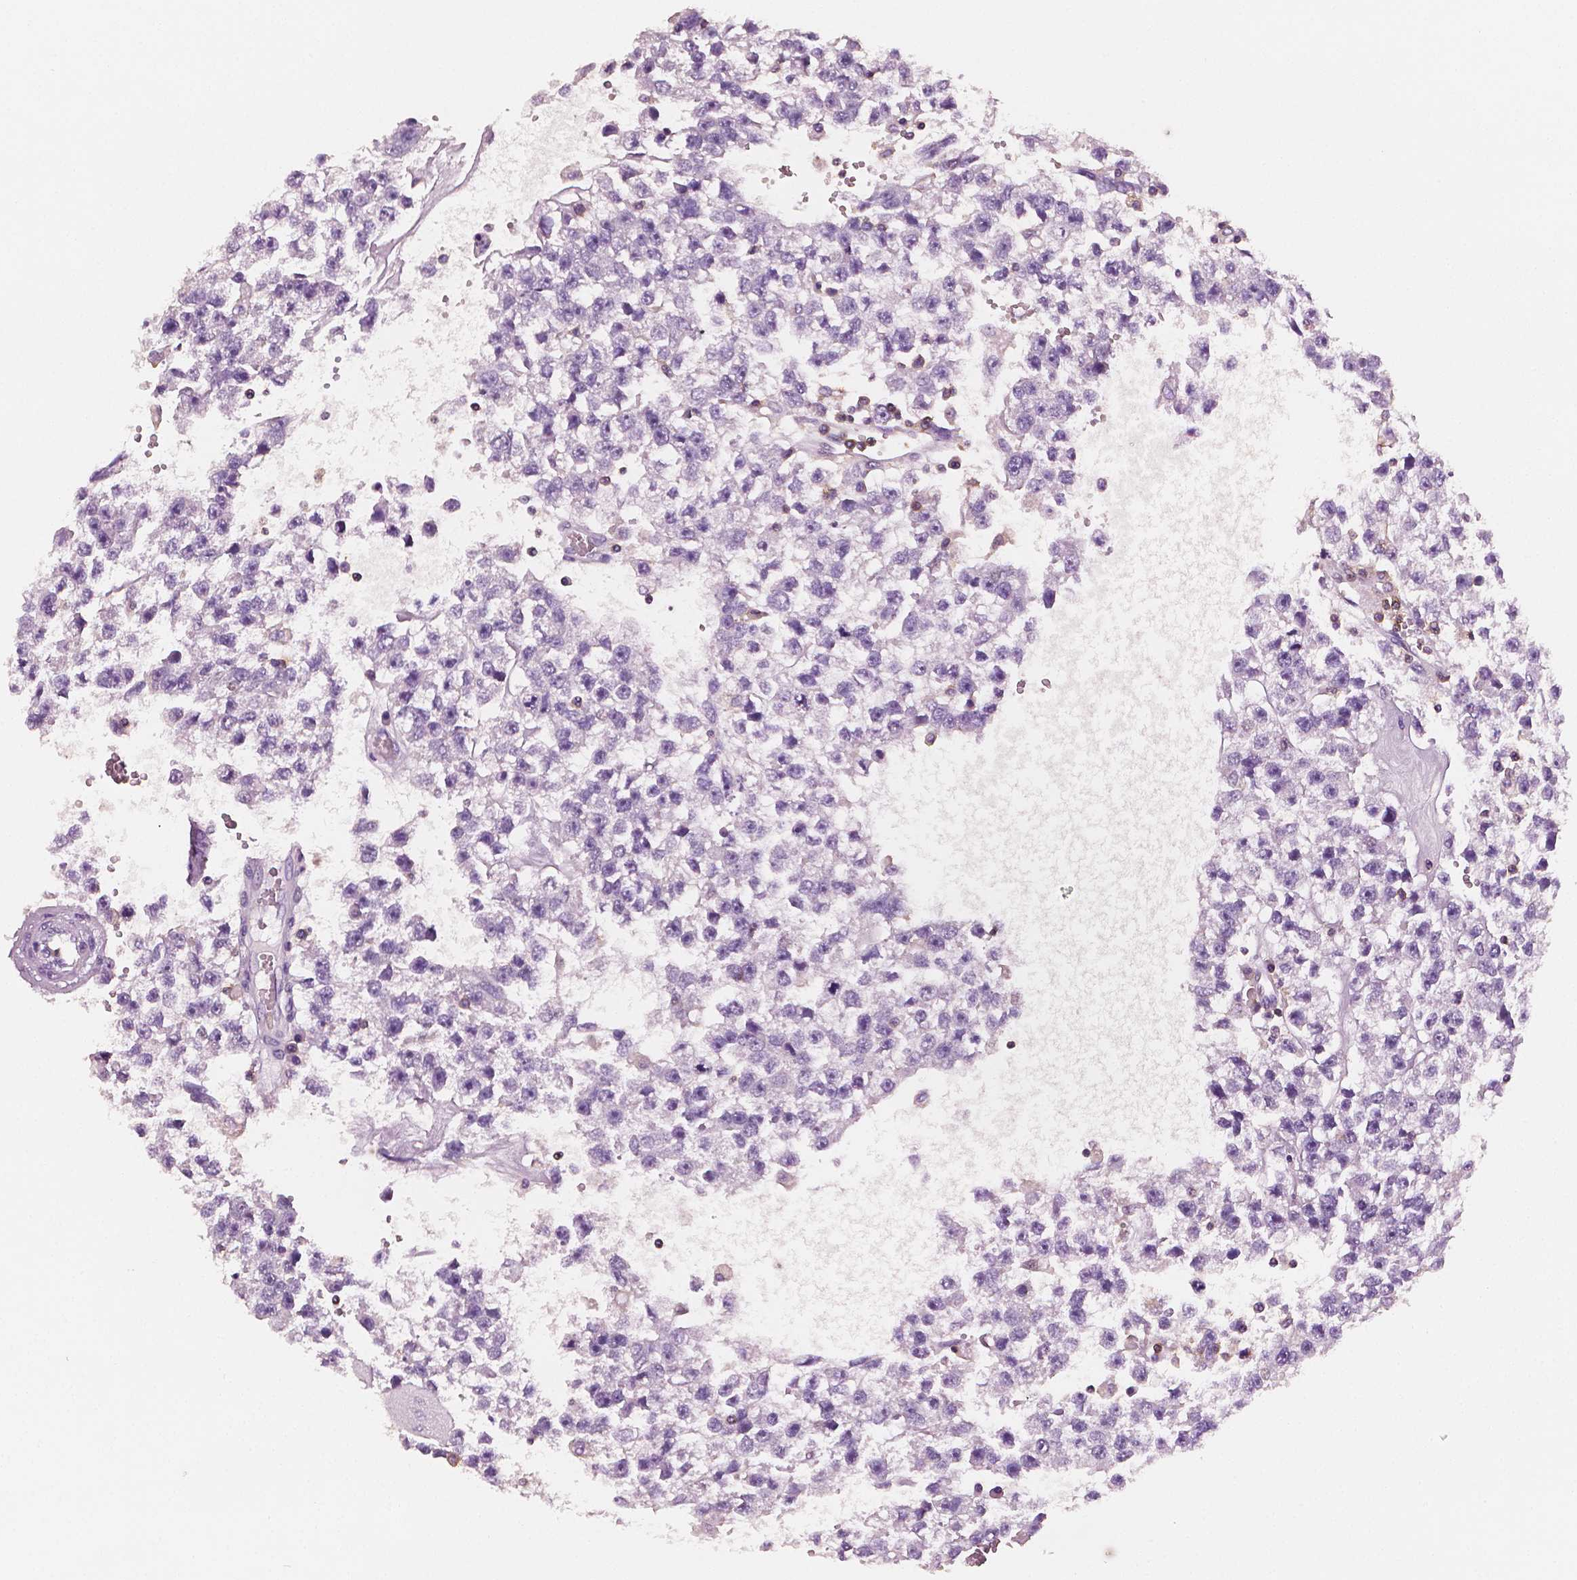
{"staining": {"intensity": "negative", "quantity": "none", "location": "none"}, "tissue": "testis cancer", "cell_type": "Tumor cells", "image_type": "cancer", "snomed": [{"axis": "morphology", "description": "Seminoma, NOS"}, {"axis": "topography", "description": "Testis"}], "caption": "This is an immunohistochemistry histopathology image of human seminoma (testis). There is no staining in tumor cells.", "gene": "PTPRC", "patient": {"sex": "male", "age": 34}}